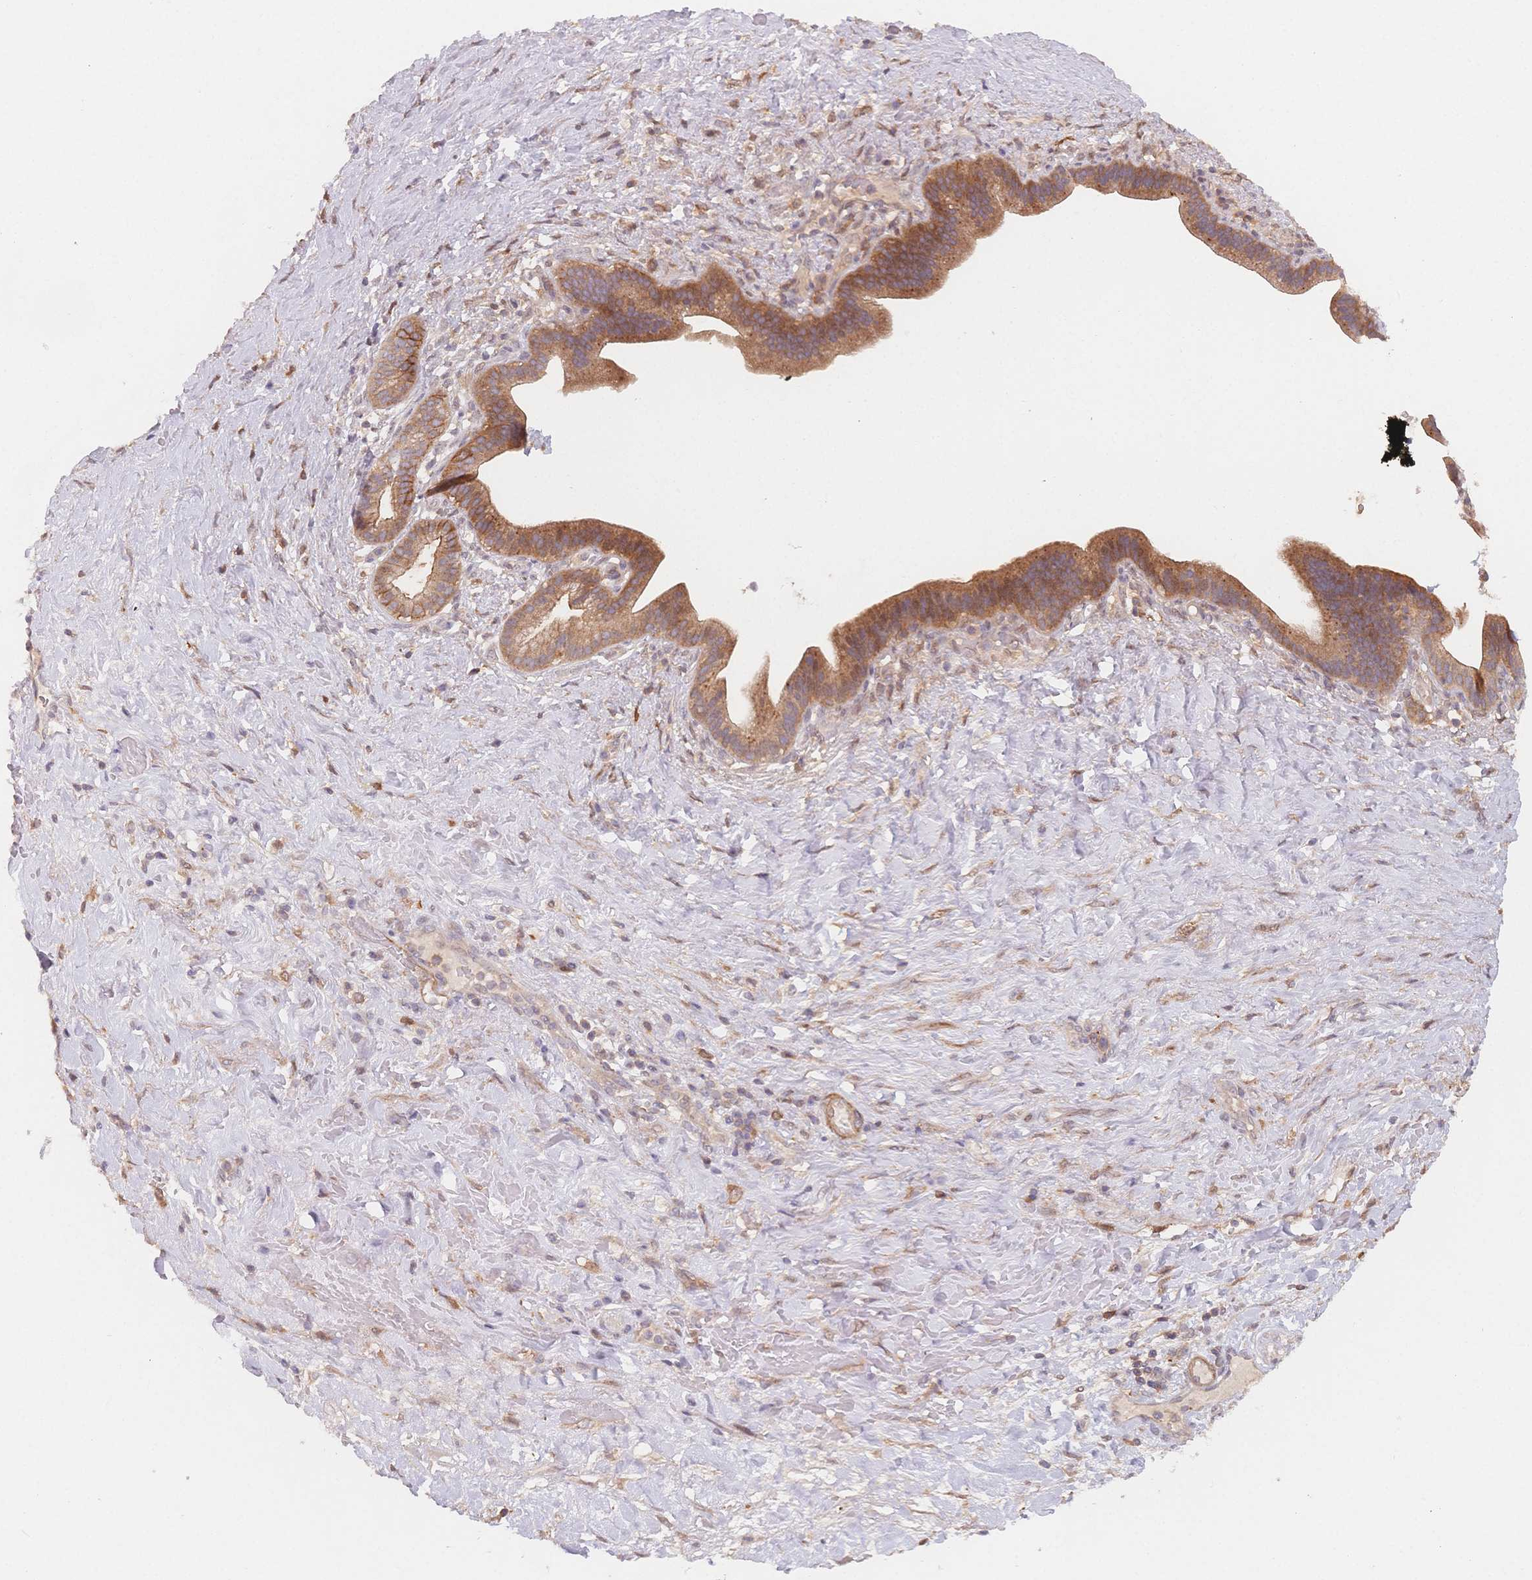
{"staining": {"intensity": "moderate", "quantity": ">75%", "location": "cytoplasmic/membranous"}, "tissue": "pancreatic cancer", "cell_type": "Tumor cells", "image_type": "cancer", "snomed": [{"axis": "morphology", "description": "Adenocarcinoma, NOS"}, {"axis": "topography", "description": "Pancreas"}], "caption": "Immunohistochemical staining of pancreatic cancer (adenocarcinoma) exhibits medium levels of moderate cytoplasmic/membranous protein staining in about >75% of tumor cells. The staining was performed using DAB to visualize the protein expression in brown, while the nuclei were stained in blue with hematoxylin (Magnification: 20x).", "gene": "C12orf75", "patient": {"sex": "male", "age": 44}}